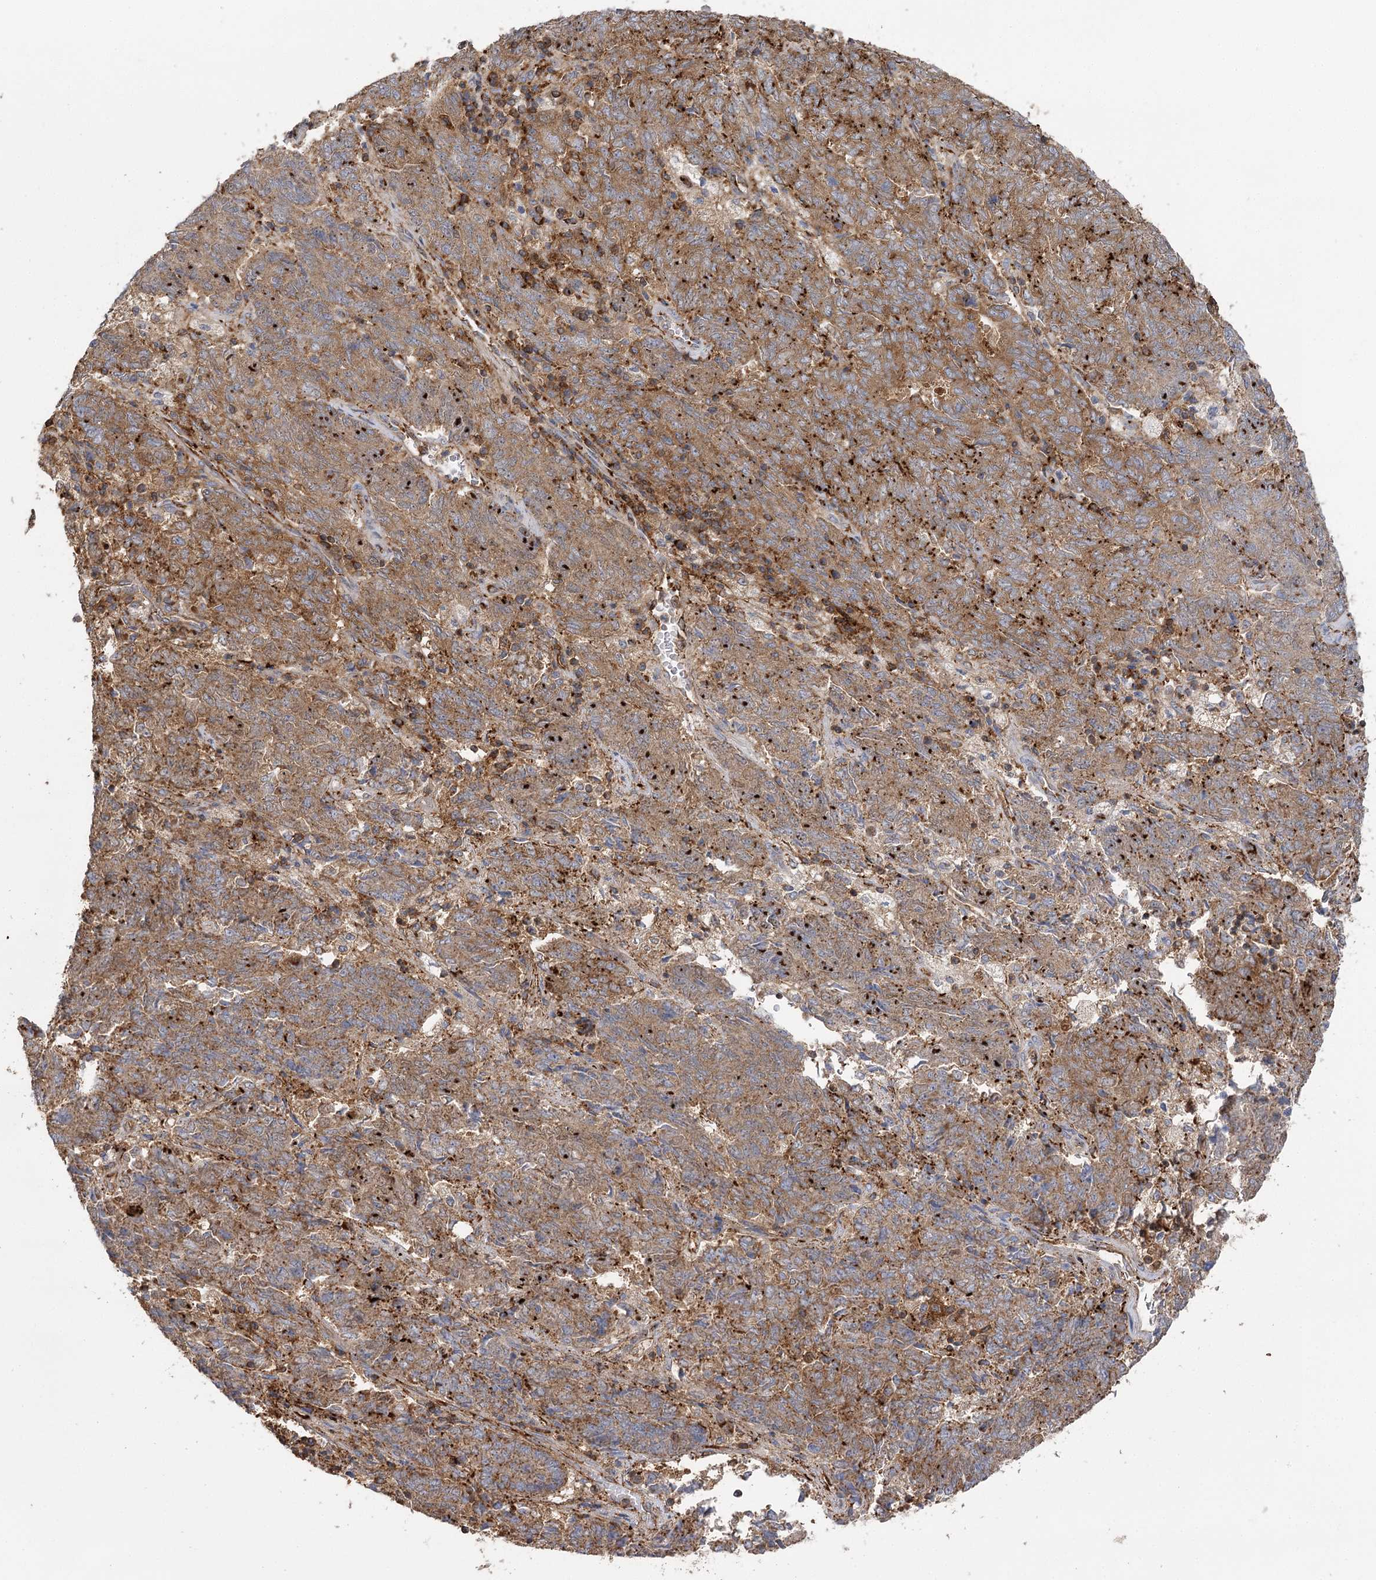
{"staining": {"intensity": "moderate", "quantity": ">75%", "location": "cytoplasmic/membranous"}, "tissue": "endometrial cancer", "cell_type": "Tumor cells", "image_type": "cancer", "snomed": [{"axis": "morphology", "description": "Adenocarcinoma, NOS"}, {"axis": "topography", "description": "Endometrium"}], "caption": "A medium amount of moderate cytoplasmic/membranous expression is present in approximately >75% of tumor cells in endometrial cancer (adenocarcinoma) tissue.", "gene": "SEC24B", "patient": {"sex": "female", "age": 80}}